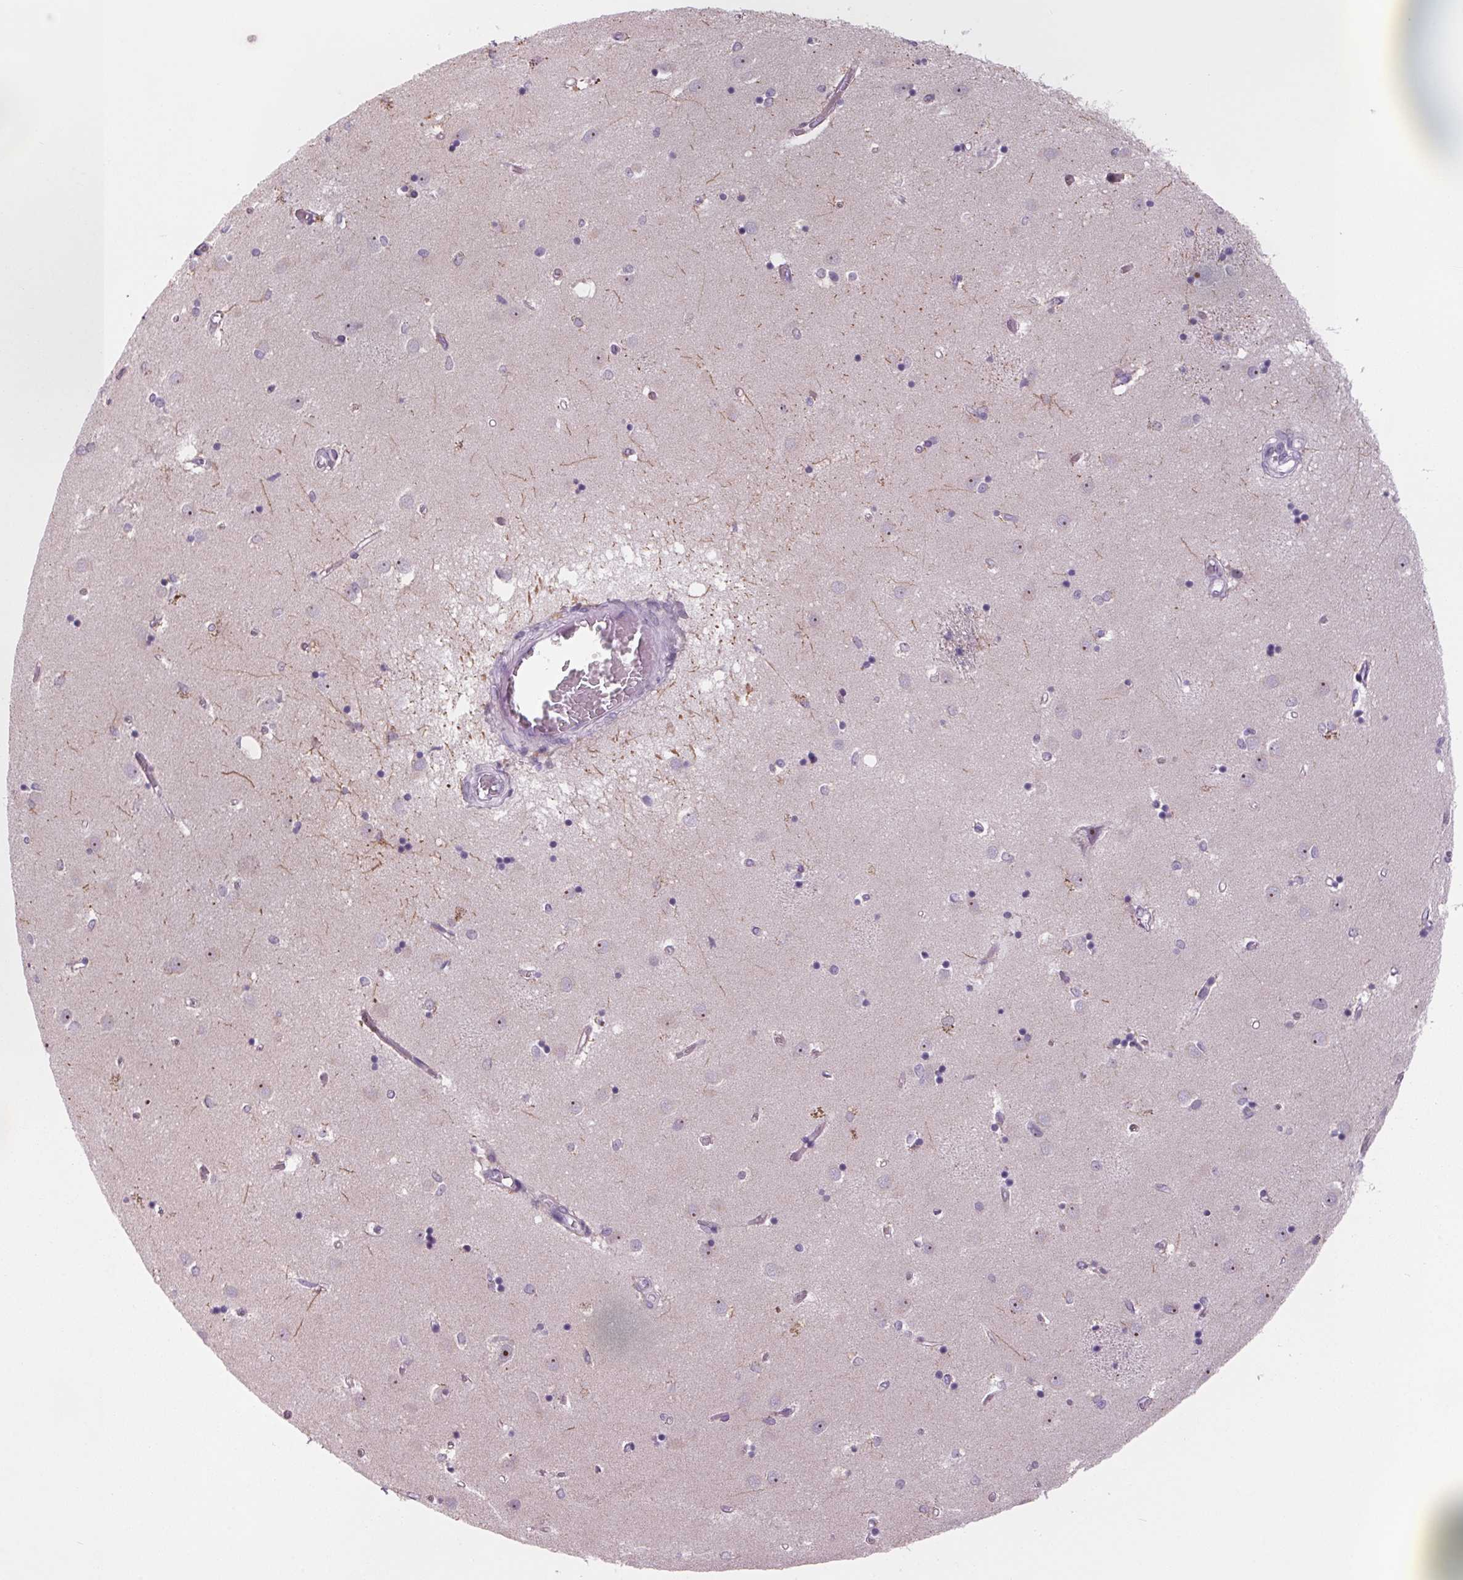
{"staining": {"intensity": "moderate", "quantity": "<25%", "location": "cytoplasmic/membranous"}, "tissue": "caudate", "cell_type": "Glial cells", "image_type": "normal", "snomed": [{"axis": "morphology", "description": "Normal tissue, NOS"}, {"axis": "topography", "description": "Lateral ventricle wall"}], "caption": "Moderate cytoplasmic/membranous protein staining is present in approximately <25% of glial cells in caudate.", "gene": "DNTTIP2", "patient": {"sex": "male", "age": 54}}